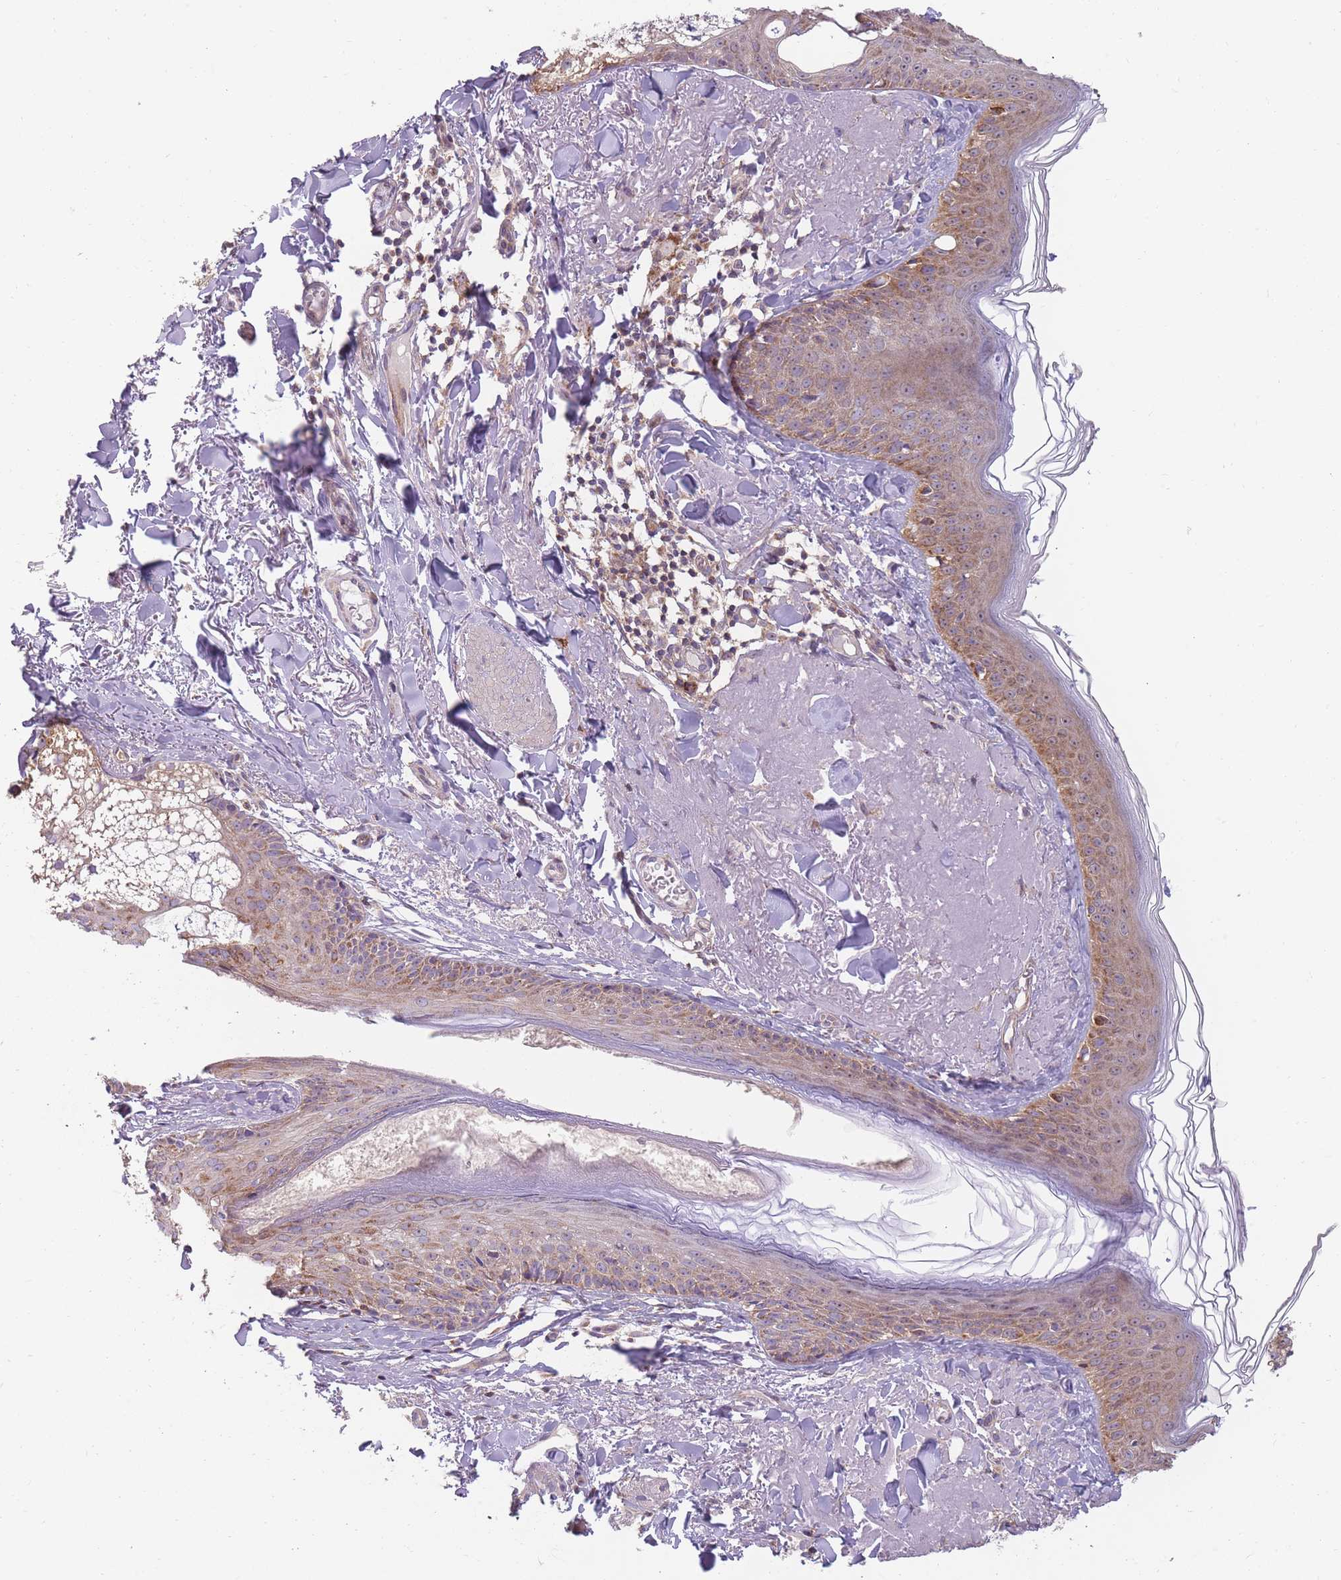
{"staining": {"intensity": "weak", "quantity": "25%-75%", "location": "cytoplasmic/membranous"}, "tissue": "skin", "cell_type": "Fibroblasts", "image_type": "normal", "snomed": [{"axis": "morphology", "description": "Normal tissue, NOS"}, {"axis": "morphology", "description": "Malignant melanoma, NOS"}, {"axis": "topography", "description": "Skin"}], "caption": "IHC micrograph of benign skin: skin stained using immunohistochemistry (IHC) reveals low levels of weak protein expression localized specifically in the cytoplasmic/membranous of fibroblasts, appearing as a cytoplasmic/membranous brown color.", "gene": "ENSG00000255639", "patient": {"sex": "male", "age": 80}}